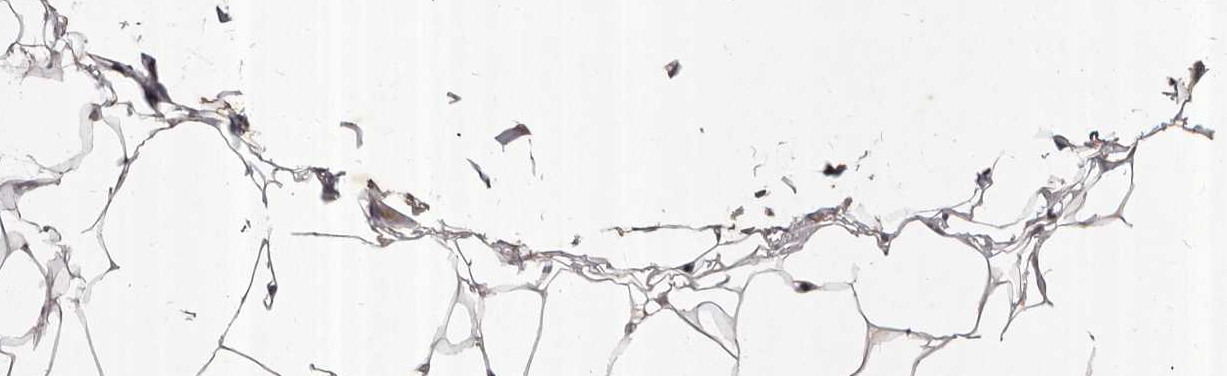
{"staining": {"intensity": "weak", "quantity": "25%-75%", "location": "cytoplasmic/membranous"}, "tissue": "adipose tissue", "cell_type": "Adipocytes", "image_type": "normal", "snomed": [{"axis": "morphology", "description": "Normal tissue, NOS"}, {"axis": "topography", "description": "Breast"}], "caption": "Adipose tissue stained with immunohistochemistry (IHC) shows weak cytoplasmic/membranous positivity in approximately 25%-75% of adipocytes.", "gene": "ABL1", "patient": {"sex": "female", "age": 23}}